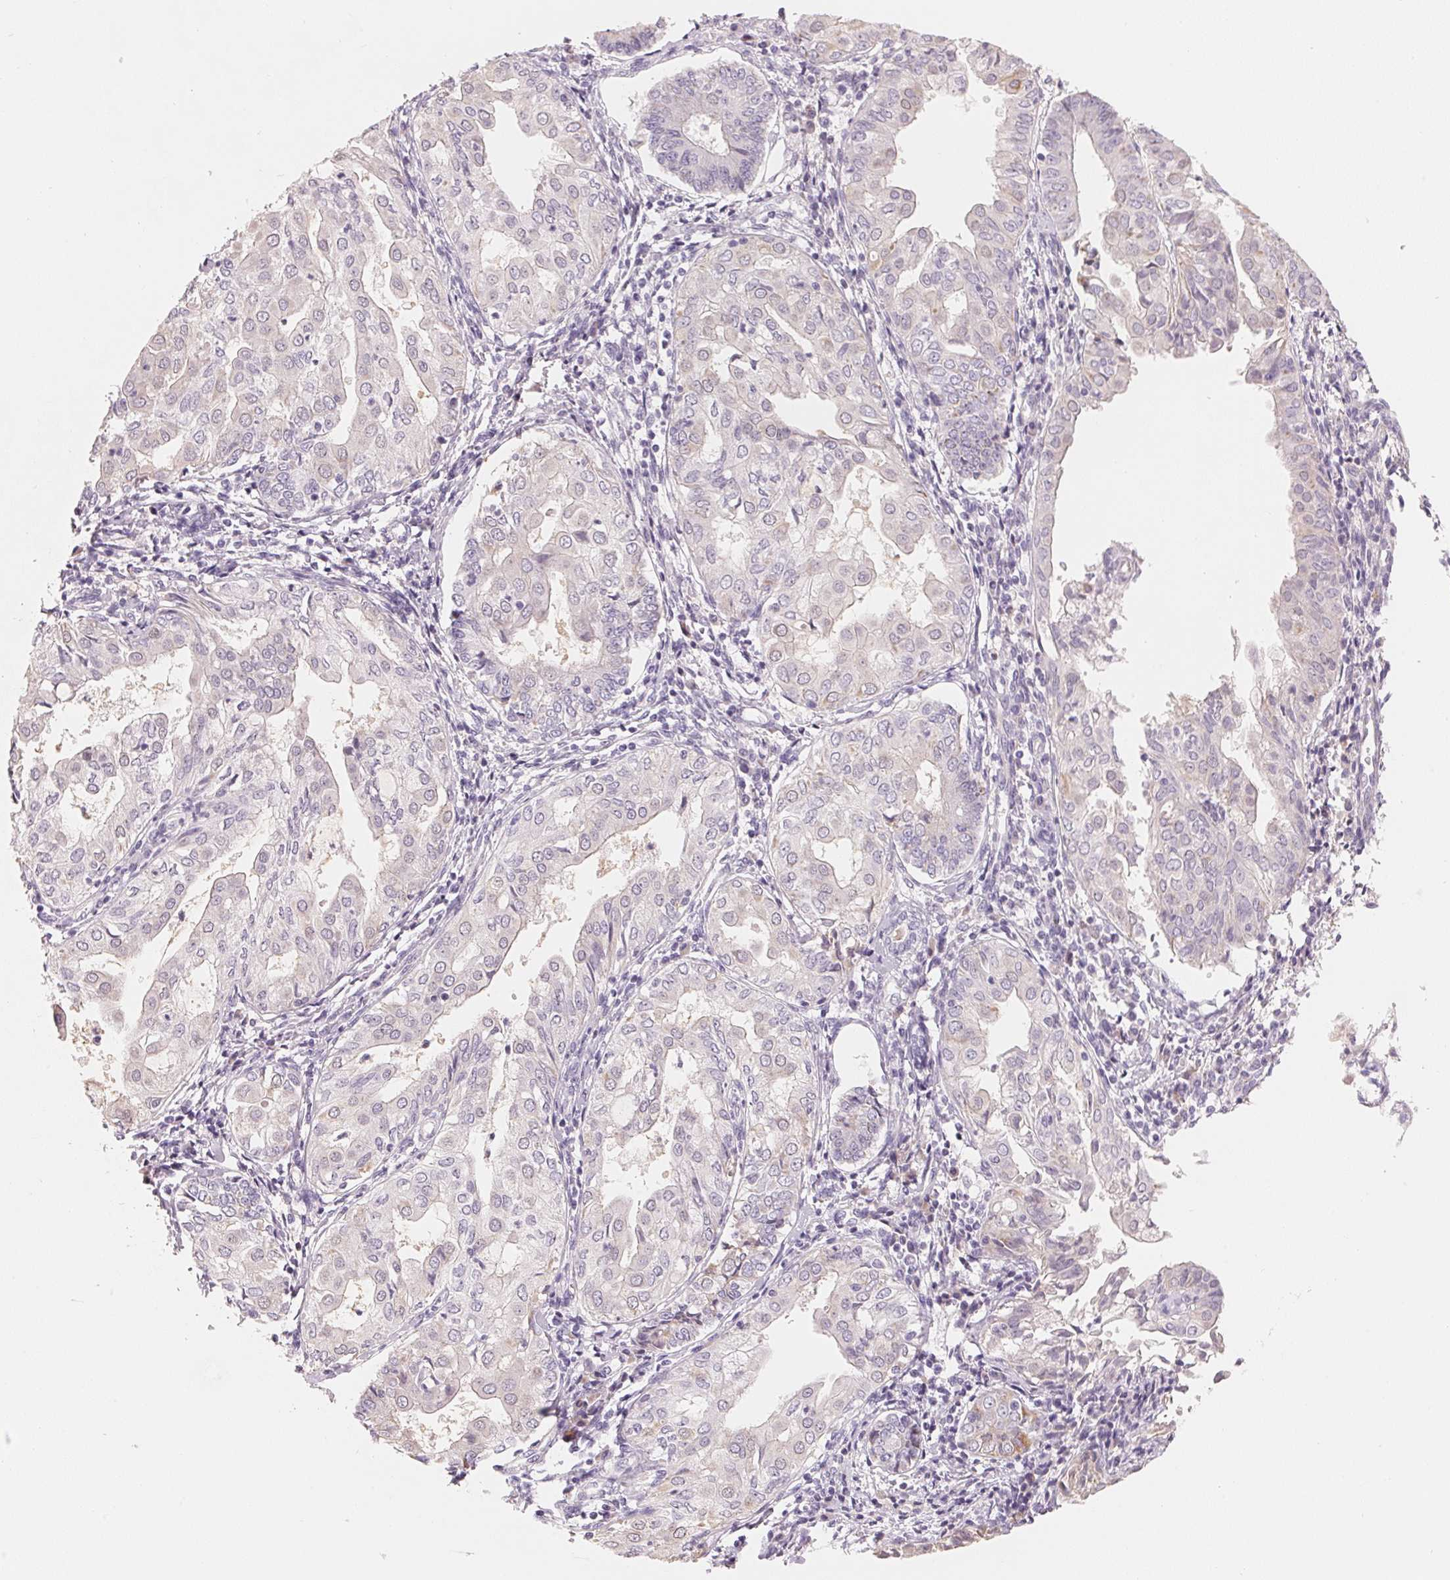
{"staining": {"intensity": "negative", "quantity": "none", "location": "none"}, "tissue": "endometrial cancer", "cell_type": "Tumor cells", "image_type": "cancer", "snomed": [{"axis": "morphology", "description": "Adenocarcinoma, NOS"}, {"axis": "topography", "description": "Endometrium"}], "caption": "Immunohistochemistry histopathology image of endometrial cancer stained for a protein (brown), which exhibits no staining in tumor cells.", "gene": "CFHR2", "patient": {"sex": "female", "age": 68}}